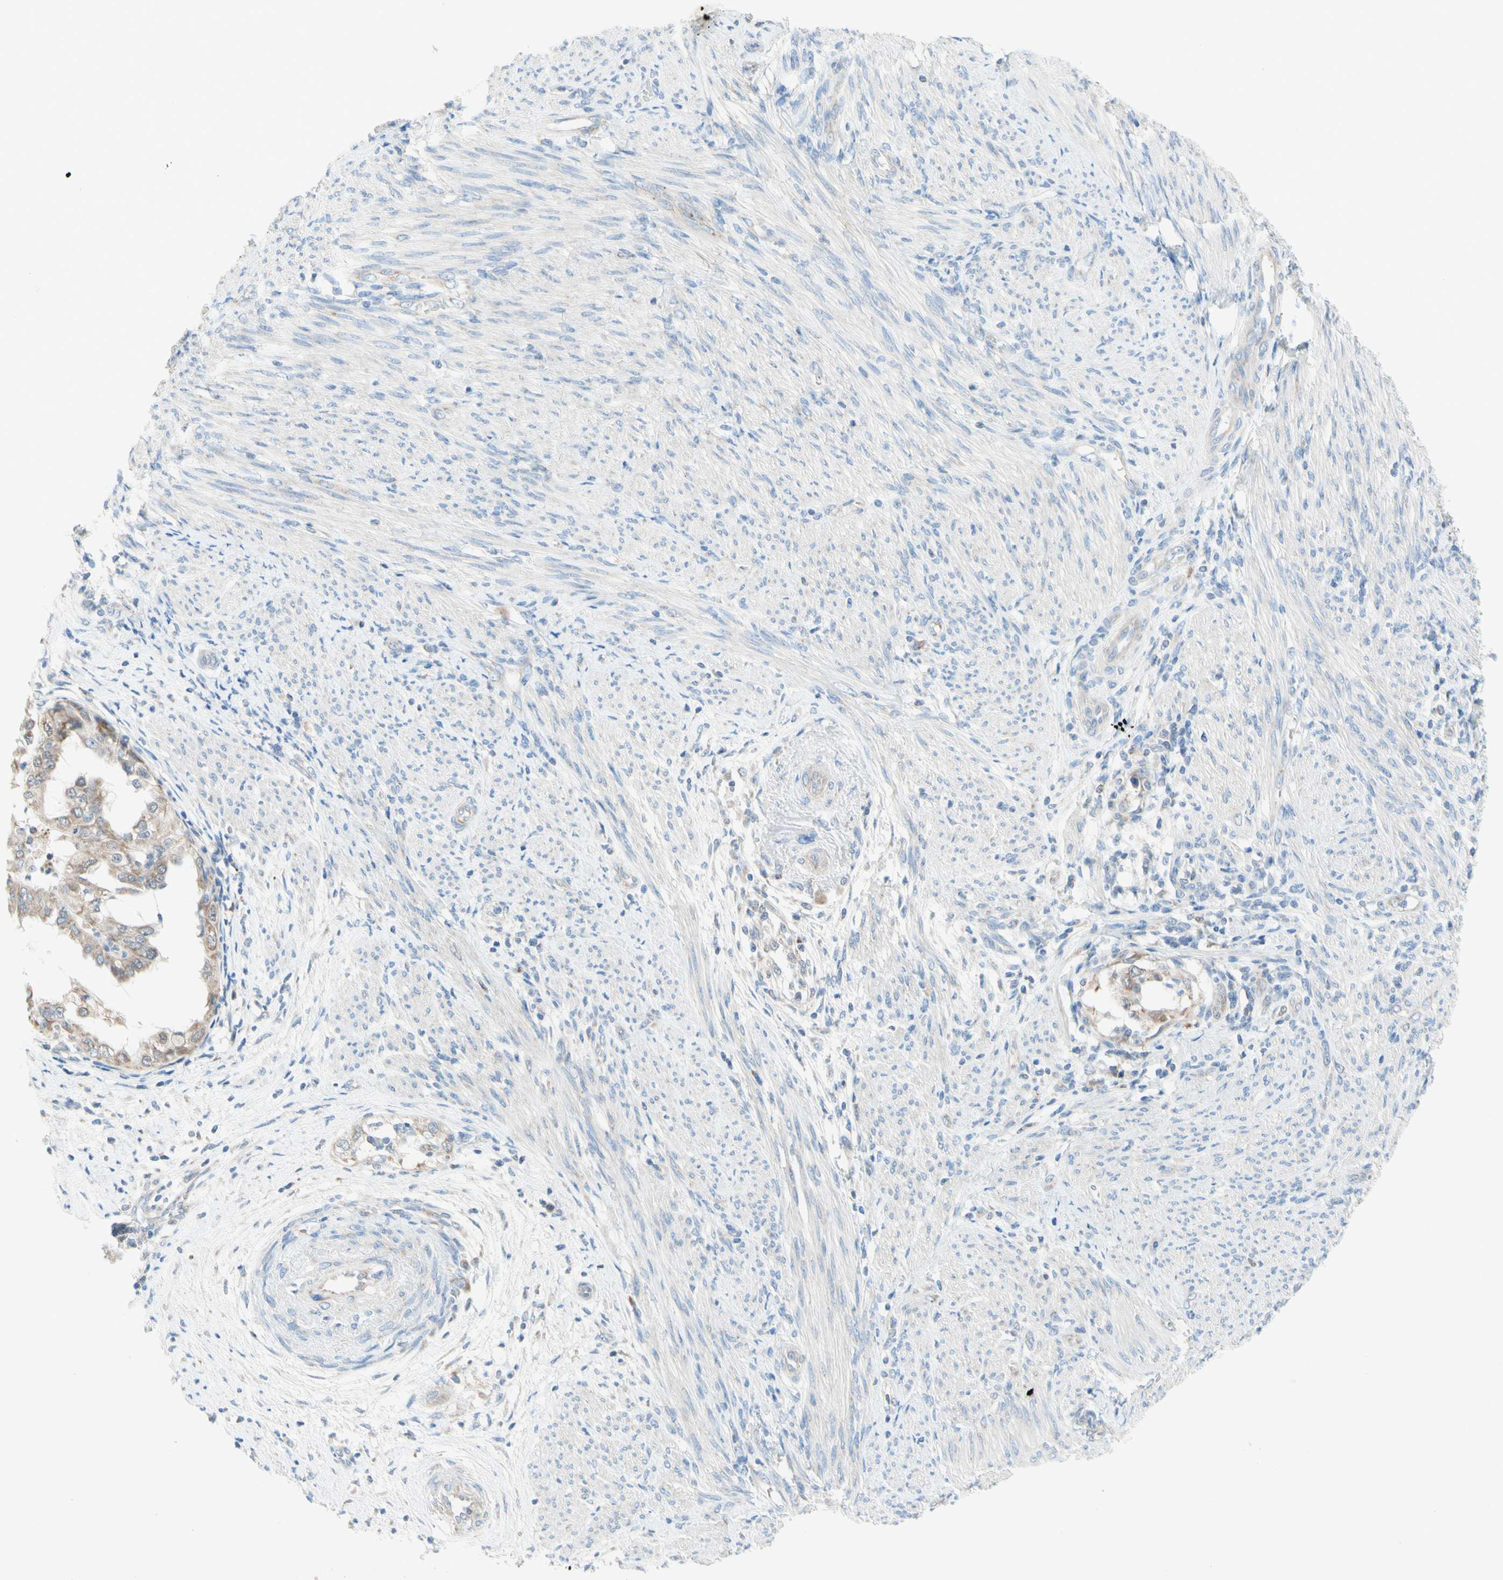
{"staining": {"intensity": "weak", "quantity": ">75%", "location": "cytoplasmic/membranous"}, "tissue": "endometrial cancer", "cell_type": "Tumor cells", "image_type": "cancer", "snomed": [{"axis": "morphology", "description": "Adenocarcinoma, NOS"}, {"axis": "topography", "description": "Endometrium"}], "caption": "Endometrial cancer (adenocarcinoma) tissue displays weak cytoplasmic/membranous staining in approximately >75% of tumor cells, visualized by immunohistochemistry.", "gene": "MFF", "patient": {"sex": "female", "age": 85}}